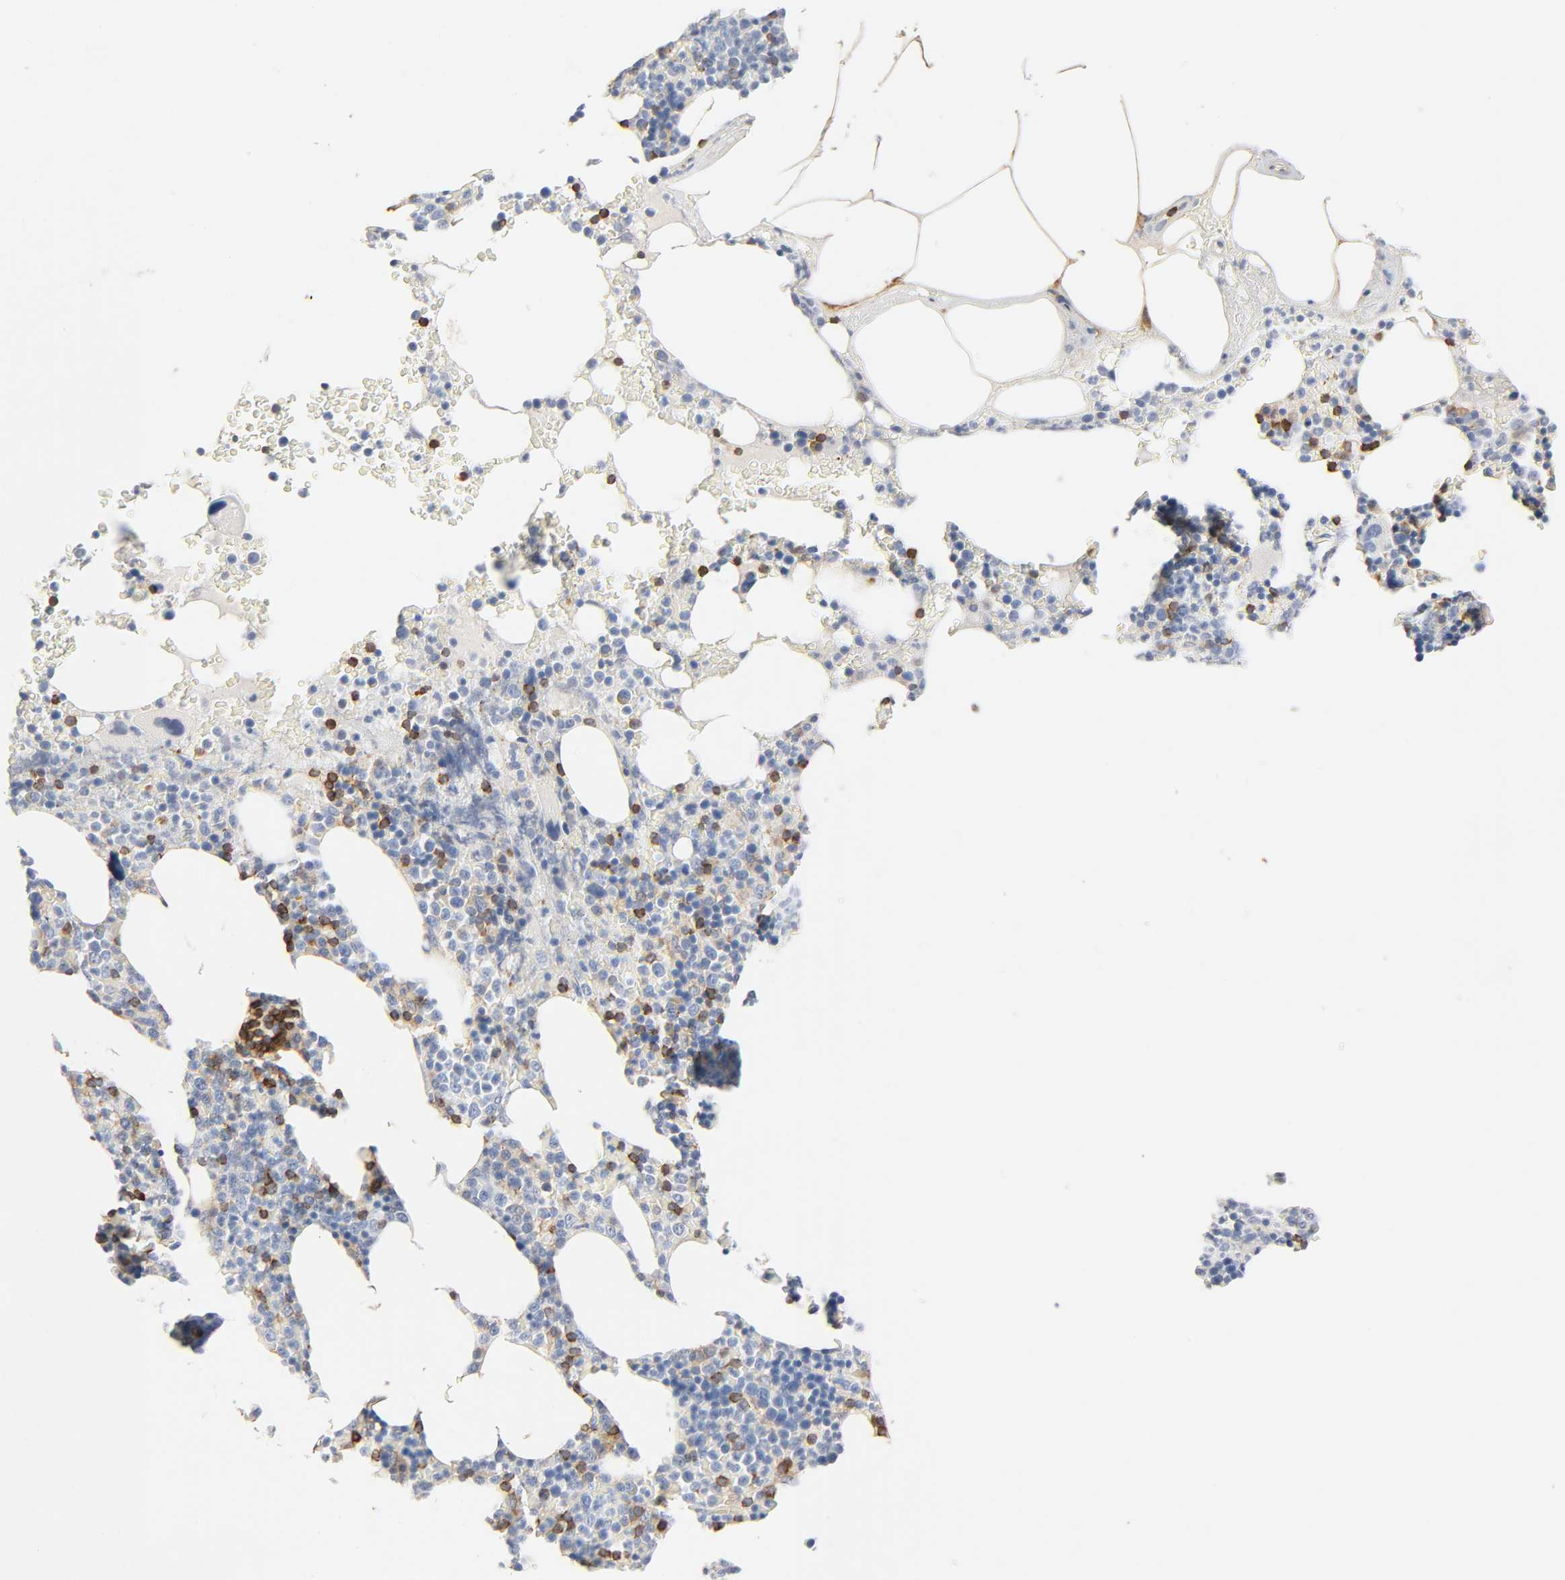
{"staining": {"intensity": "strong", "quantity": "<25%", "location": "cytoplasmic/membranous"}, "tissue": "bone marrow", "cell_type": "Hematopoietic cells", "image_type": "normal", "snomed": [{"axis": "morphology", "description": "Normal tissue, NOS"}, {"axis": "topography", "description": "Bone marrow"}], "caption": "The histopathology image reveals immunohistochemical staining of unremarkable bone marrow. There is strong cytoplasmic/membranous staining is identified in approximately <25% of hematopoietic cells.", "gene": "BIN1", "patient": {"sex": "female", "age": 66}}